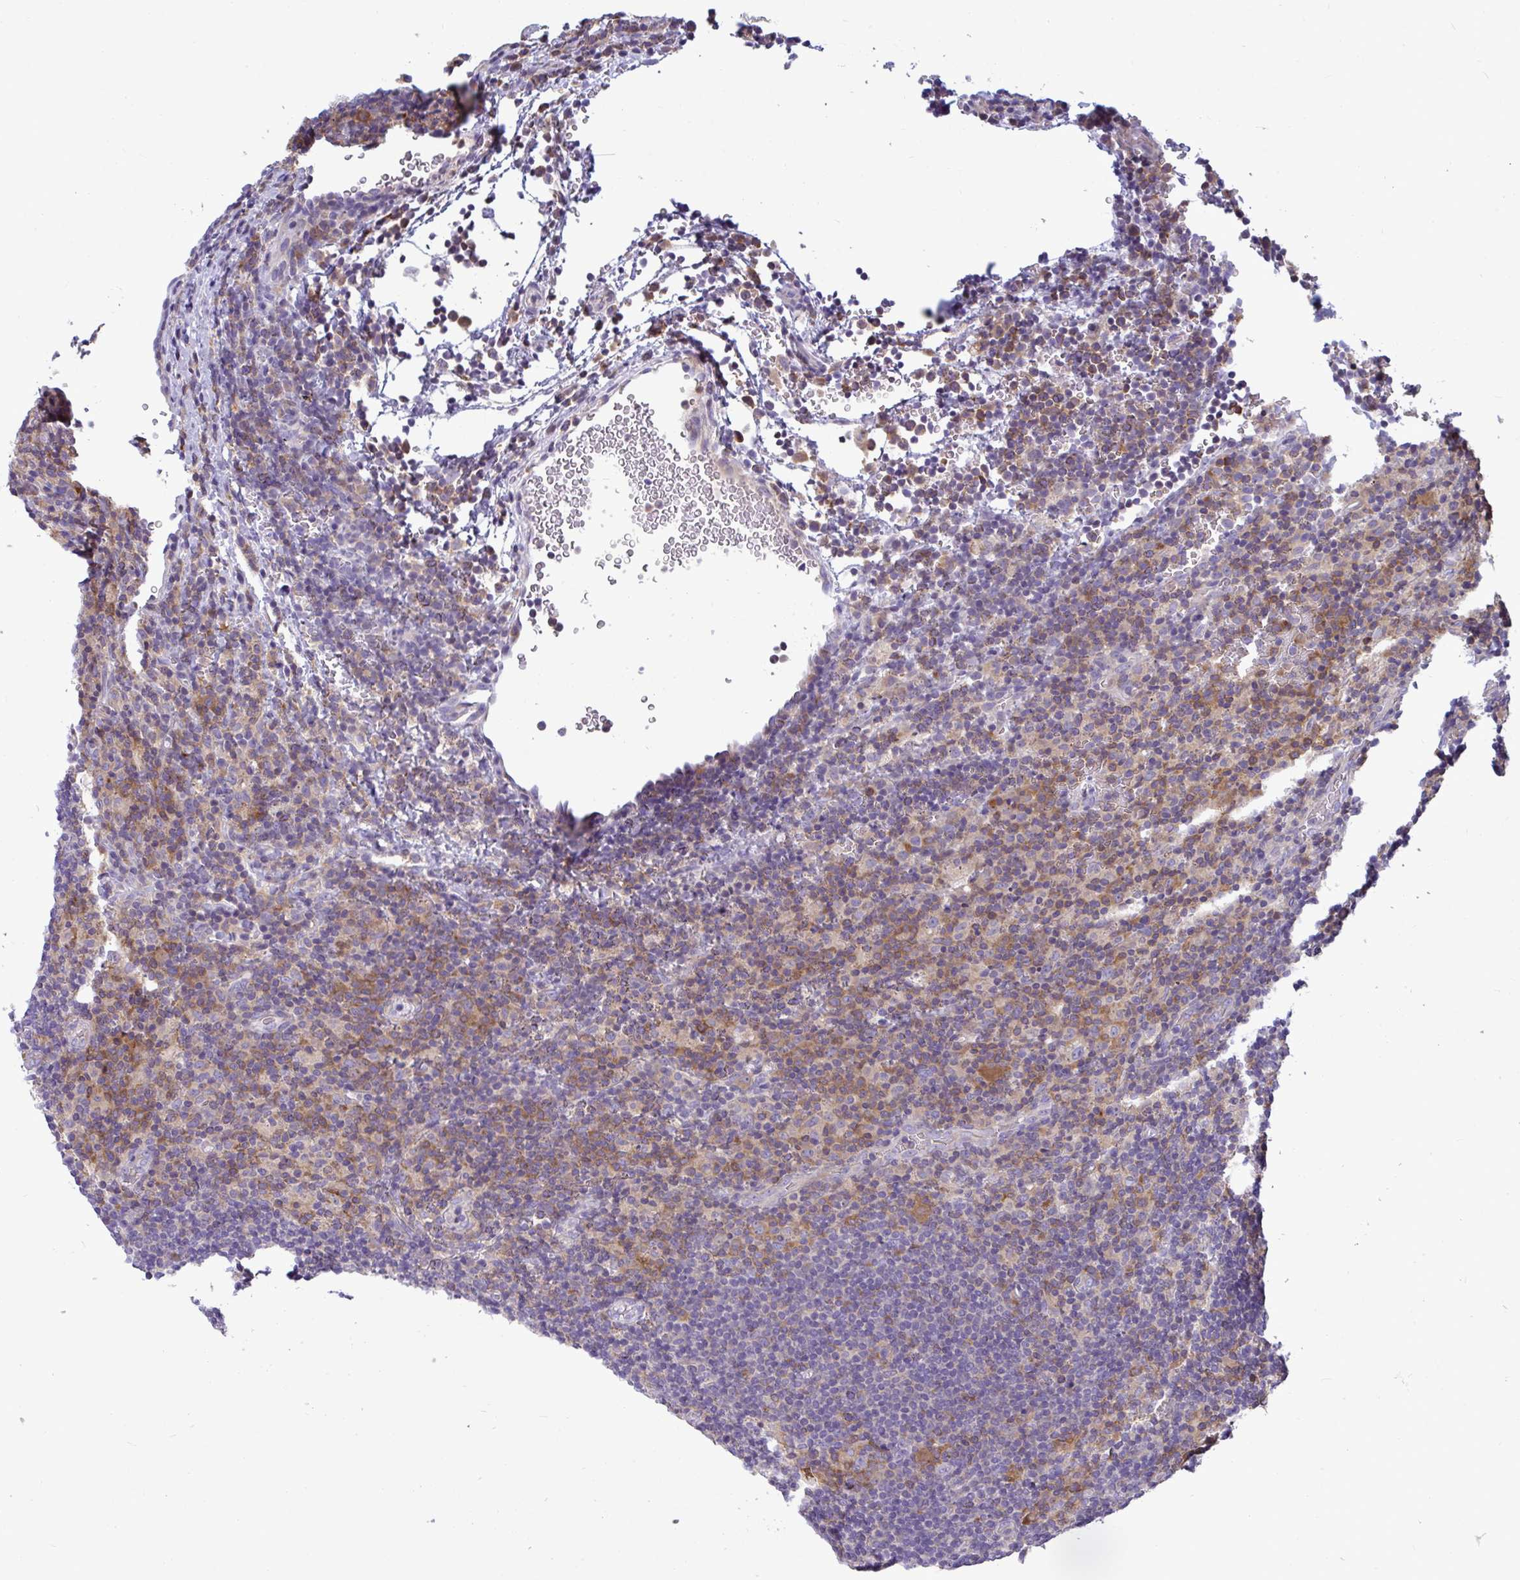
{"staining": {"intensity": "negative", "quantity": "none", "location": "none"}, "tissue": "lymphoma", "cell_type": "Tumor cells", "image_type": "cancer", "snomed": [{"axis": "morphology", "description": "Hodgkin's disease, NOS"}, {"axis": "topography", "description": "Lymph node"}], "caption": "Human lymphoma stained for a protein using immunohistochemistry shows no expression in tumor cells.", "gene": "SLC30A6", "patient": {"sex": "female", "age": 57}}